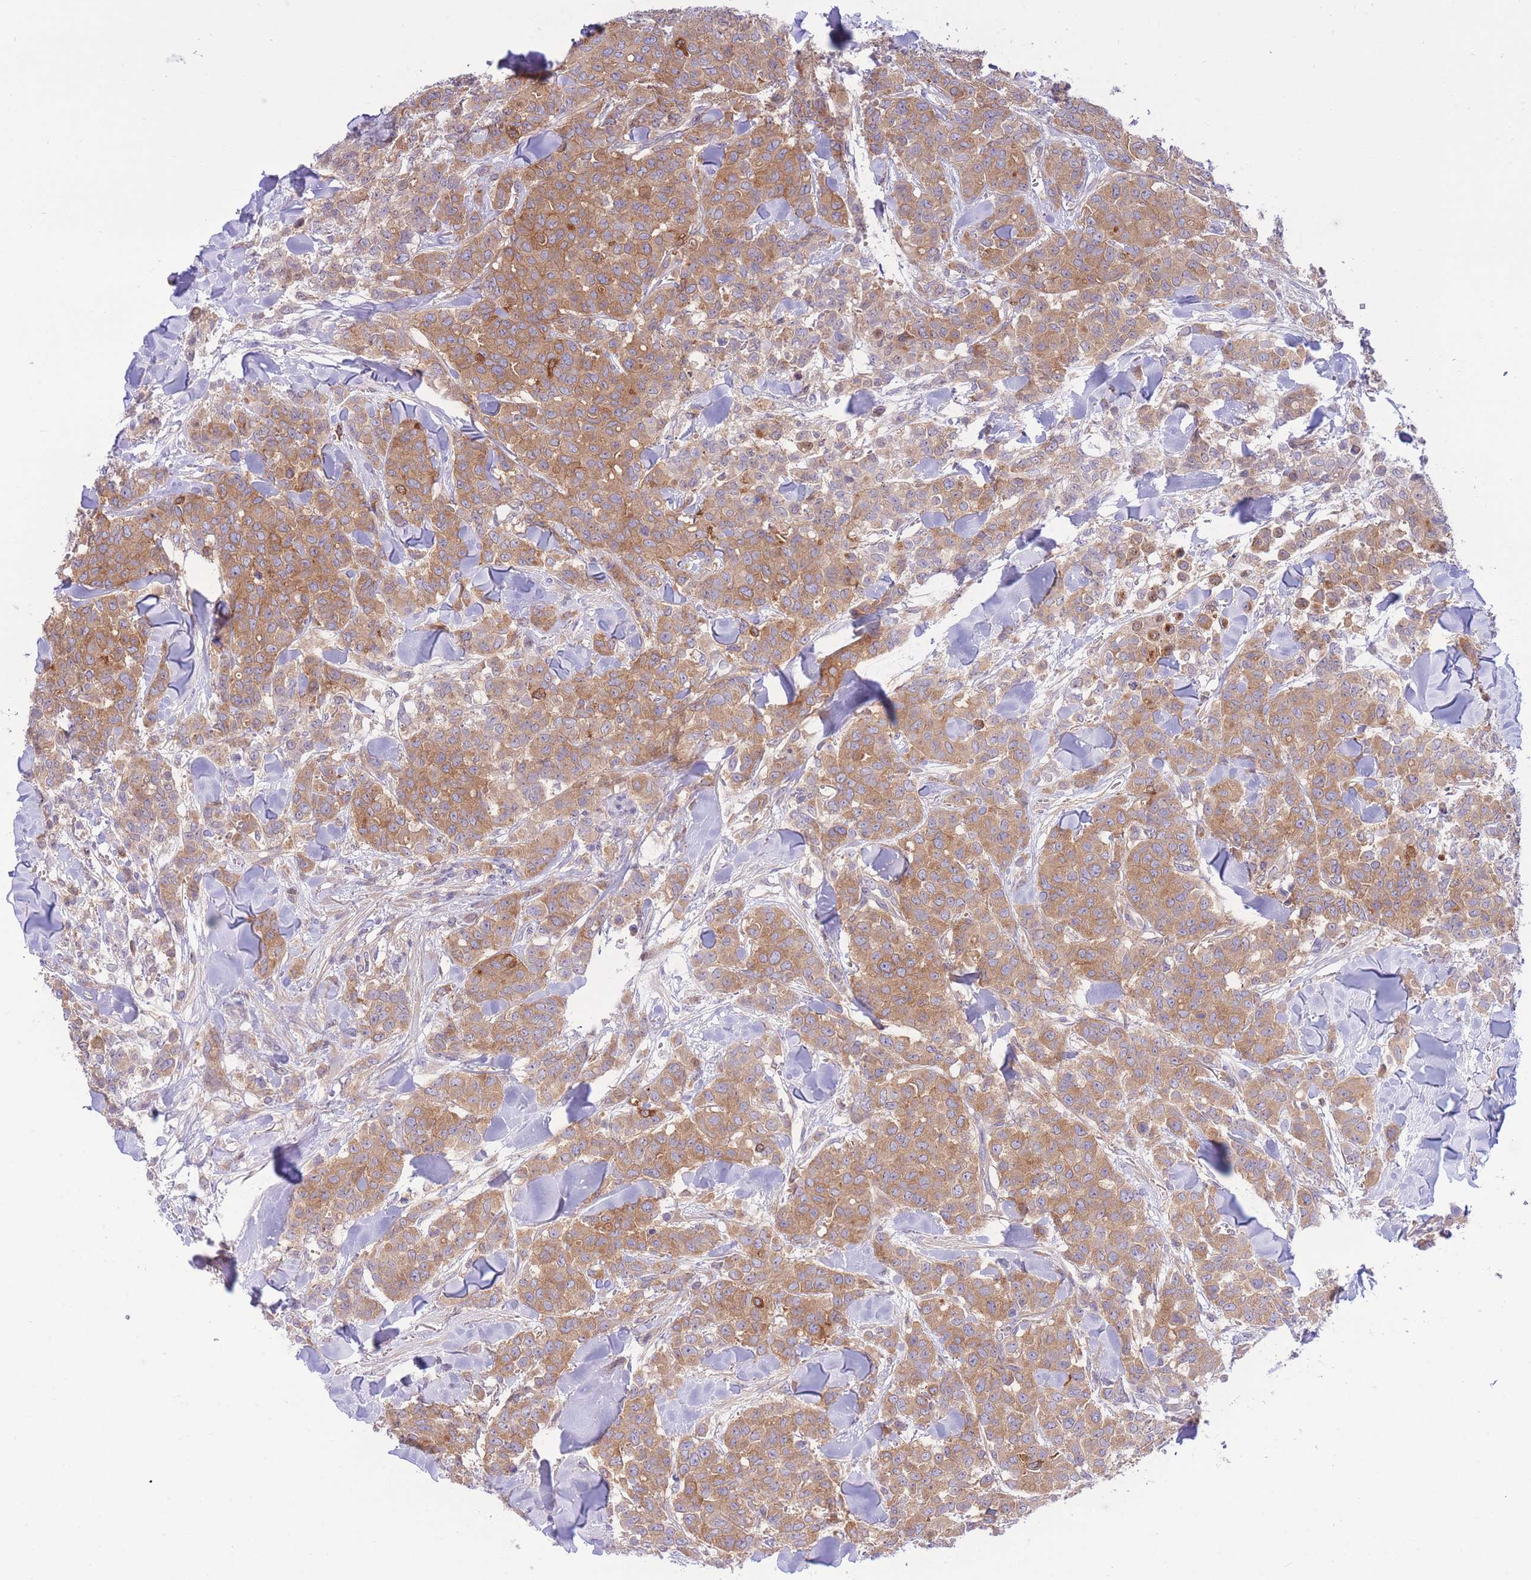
{"staining": {"intensity": "moderate", "quantity": ">75%", "location": "cytoplasmic/membranous,nuclear"}, "tissue": "breast cancer", "cell_type": "Tumor cells", "image_type": "cancer", "snomed": [{"axis": "morphology", "description": "Lobular carcinoma"}, {"axis": "topography", "description": "Breast"}], "caption": "Human breast cancer (lobular carcinoma) stained with a brown dye reveals moderate cytoplasmic/membranous and nuclear positive staining in approximately >75% of tumor cells.", "gene": "NAMPT", "patient": {"sex": "female", "age": 91}}